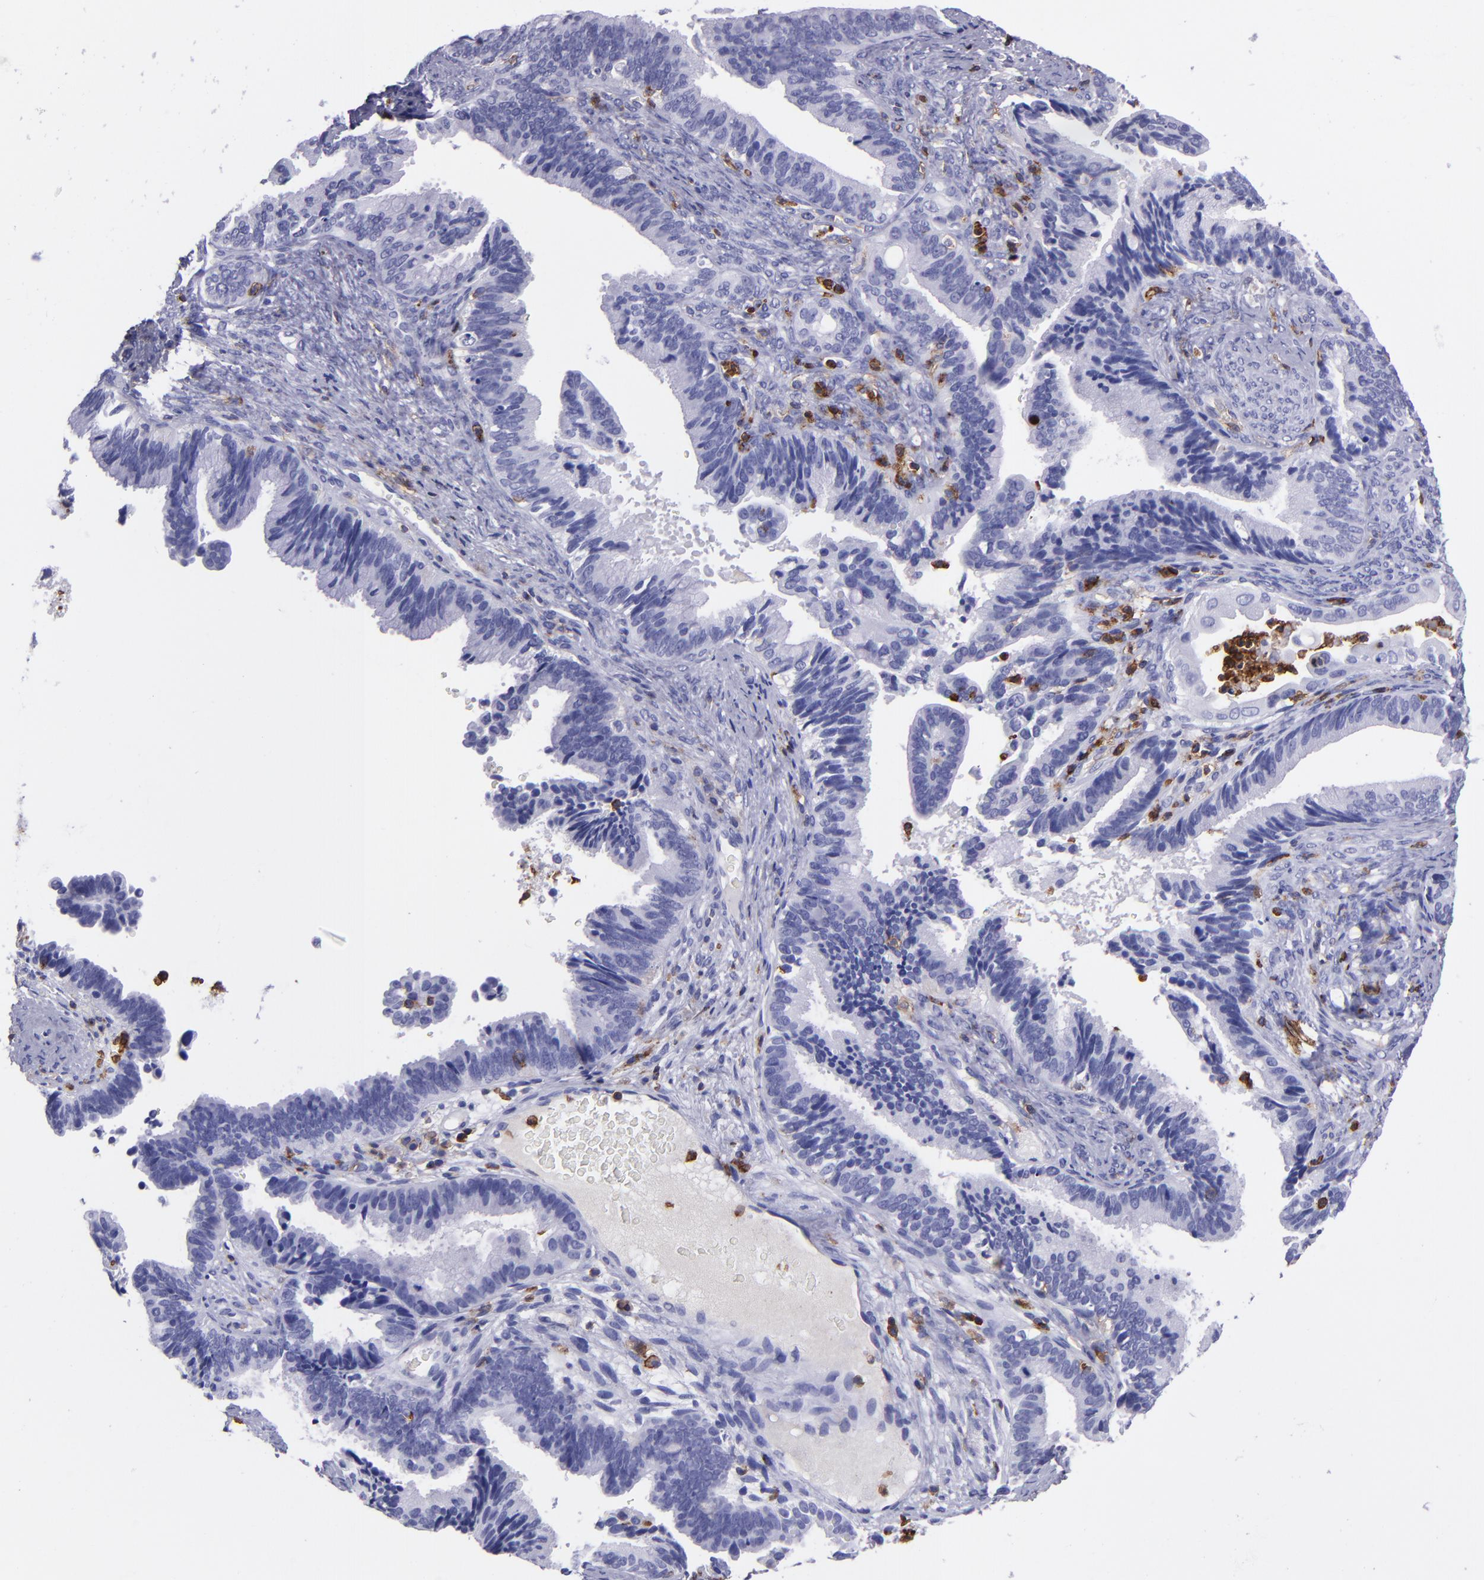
{"staining": {"intensity": "negative", "quantity": "none", "location": "none"}, "tissue": "cervical cancer", "cell_type": "Tumor cells", "image_type": "cancer", "snomed": [{"axis": "morphology", "description": "Adenocarcinoma, NOS"}, {"axis": "topography", "description": "Cervix"}], "caption": "IHC of human cervical cancer displays no positivity in tumor cells. The staining is performed using DAB brown chromogen with nuclei counter-stained in using hematoxylin.", "gene": "ICAM3", "patient": {"sex": "female", "age": 47}}